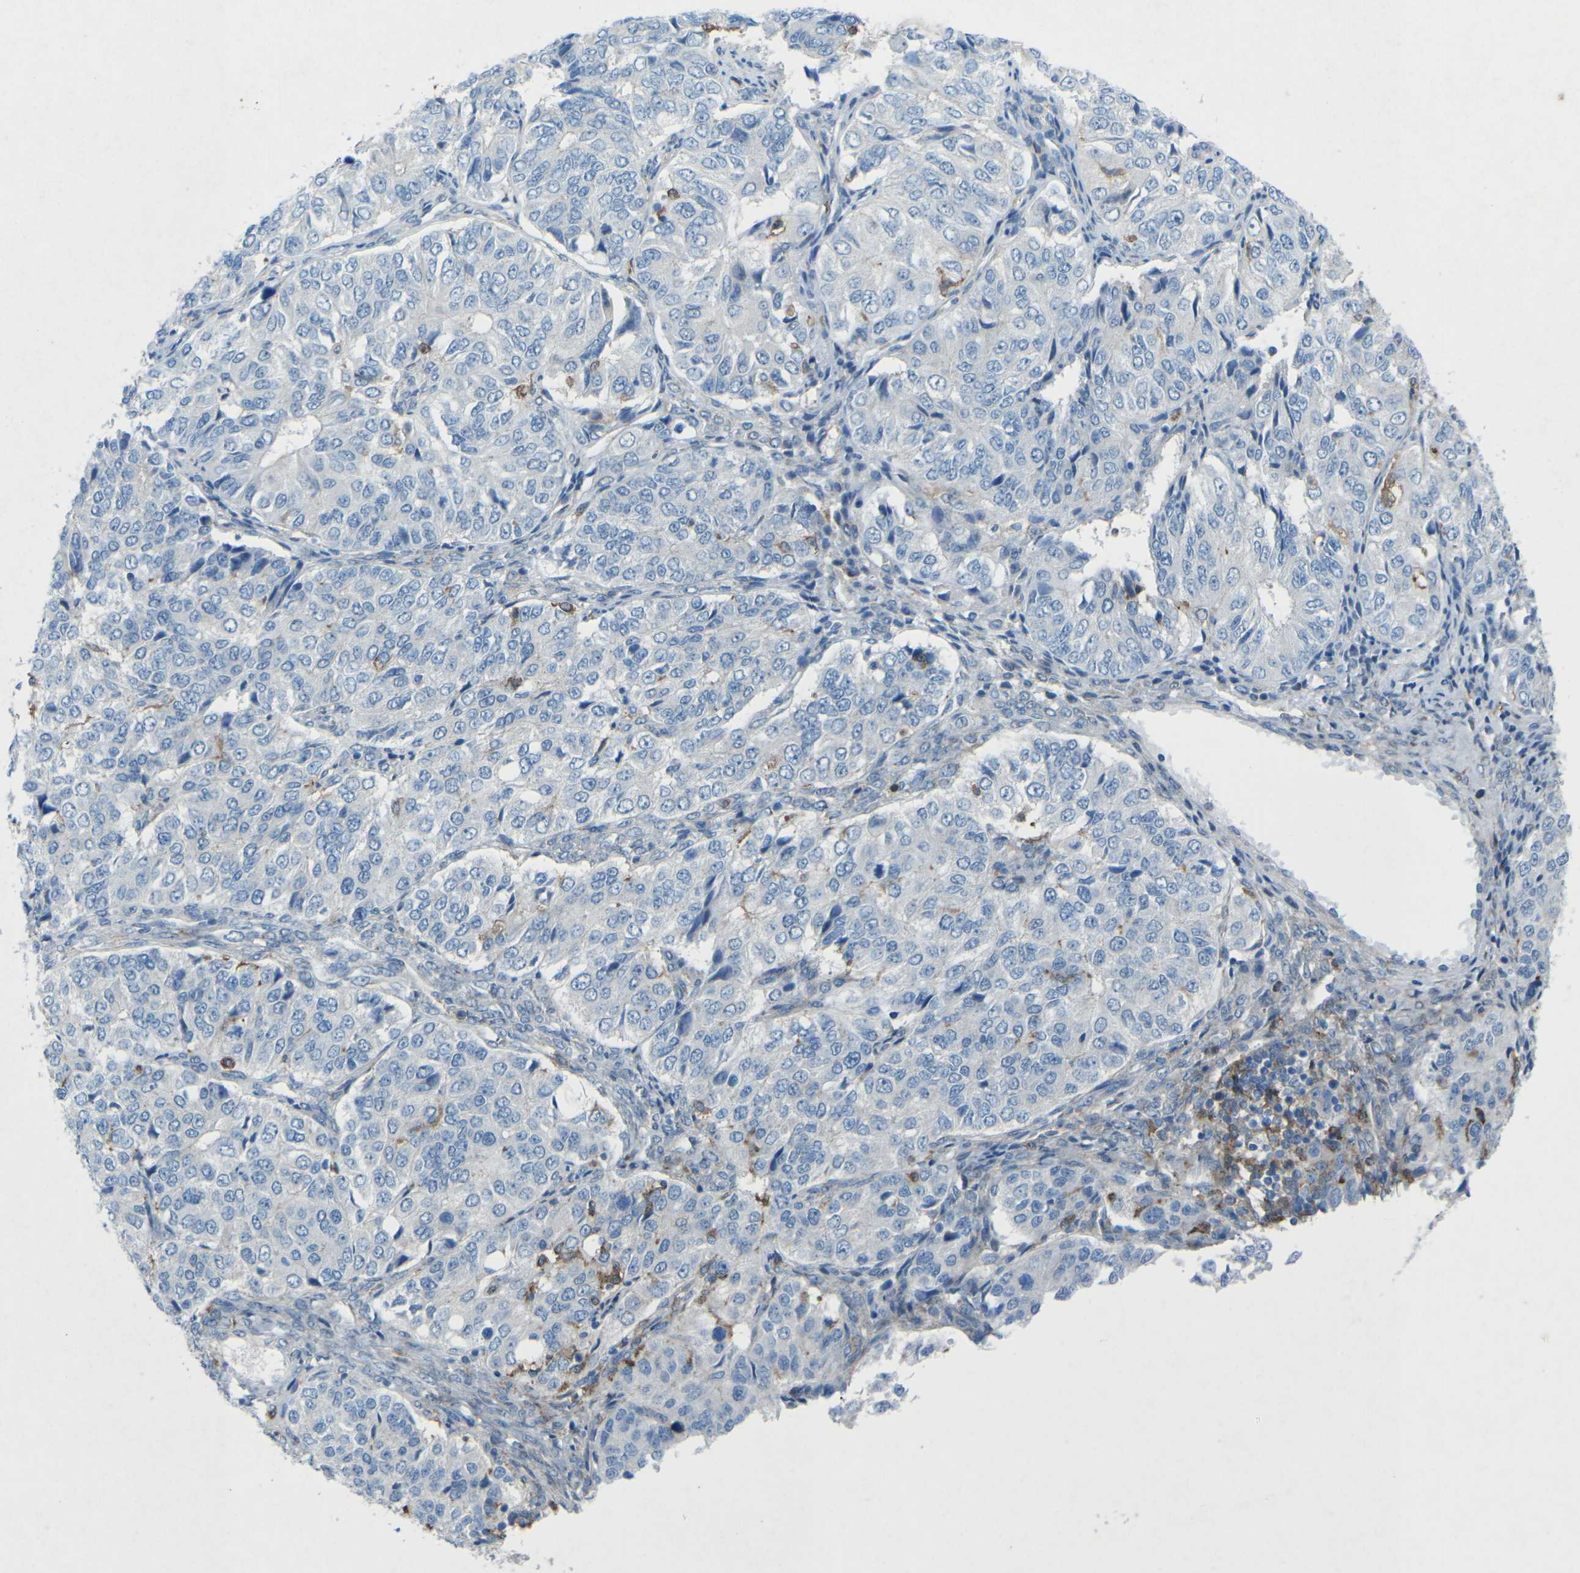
{"staining": {"intensity": "negative", "quantity": "none", "location": "none"}, "tissue": "ovarian cancer", "cell_type": "Tumor cells", "image_type": "cancer", "snomed": [{"axis": "morphology", "description": "Carcinoma, endometroid"}, {"axis": "topography", "description": "Ovary"}], "caption": "The IHC photomicrograph has no significant staining in tumor cells of ovarian cancer (endometroid carcinoma) tissue.", "gene": "STK11", "patient": {"sex": "female", "age": 51}}